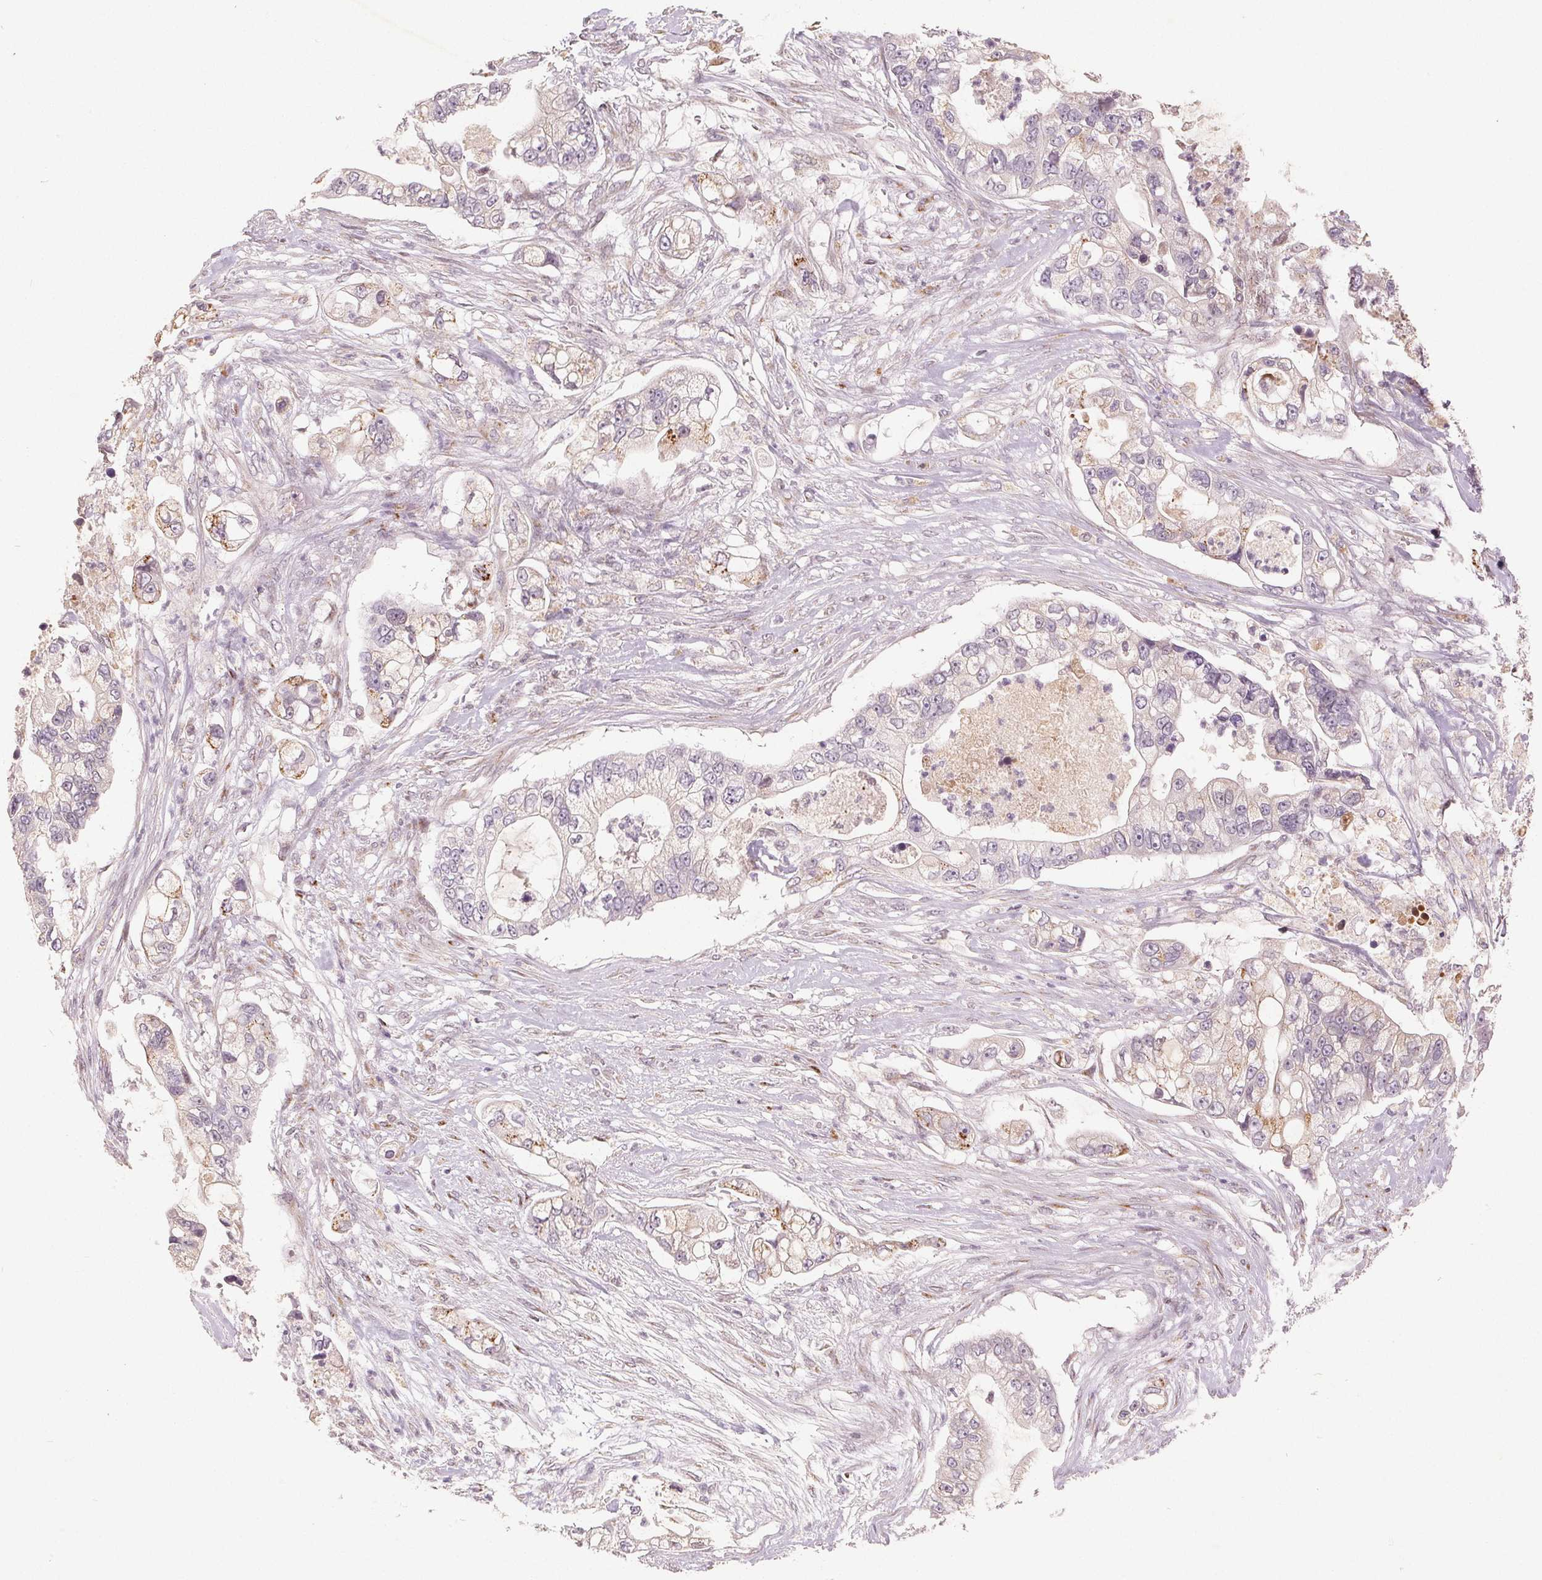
{"staining": {"intensity": "weak", "quantity": "<25%", "location": "cytoplasmic/membranous"}, "tissue": "pancreatic cancer", "cell_type": "Tumor cells", "image_type": "cancer", "snomed": [{"axis": "morphology", "description": "Adenocarcinoma, NOS"}, {"axis": "topography", "description": "Pancreas"}], "caption": "This is a photomicrograph of immunohistochemistry (IHC) staining of adenocarcinoma (pancreatic), which shows no expression in tumor cells. The staining is performed using DAB brown chromogen with nuclei counter-stained in using hematoxylin.", "gene": "TMSB15B", "patient": {"sex": "female", "age": 69}}